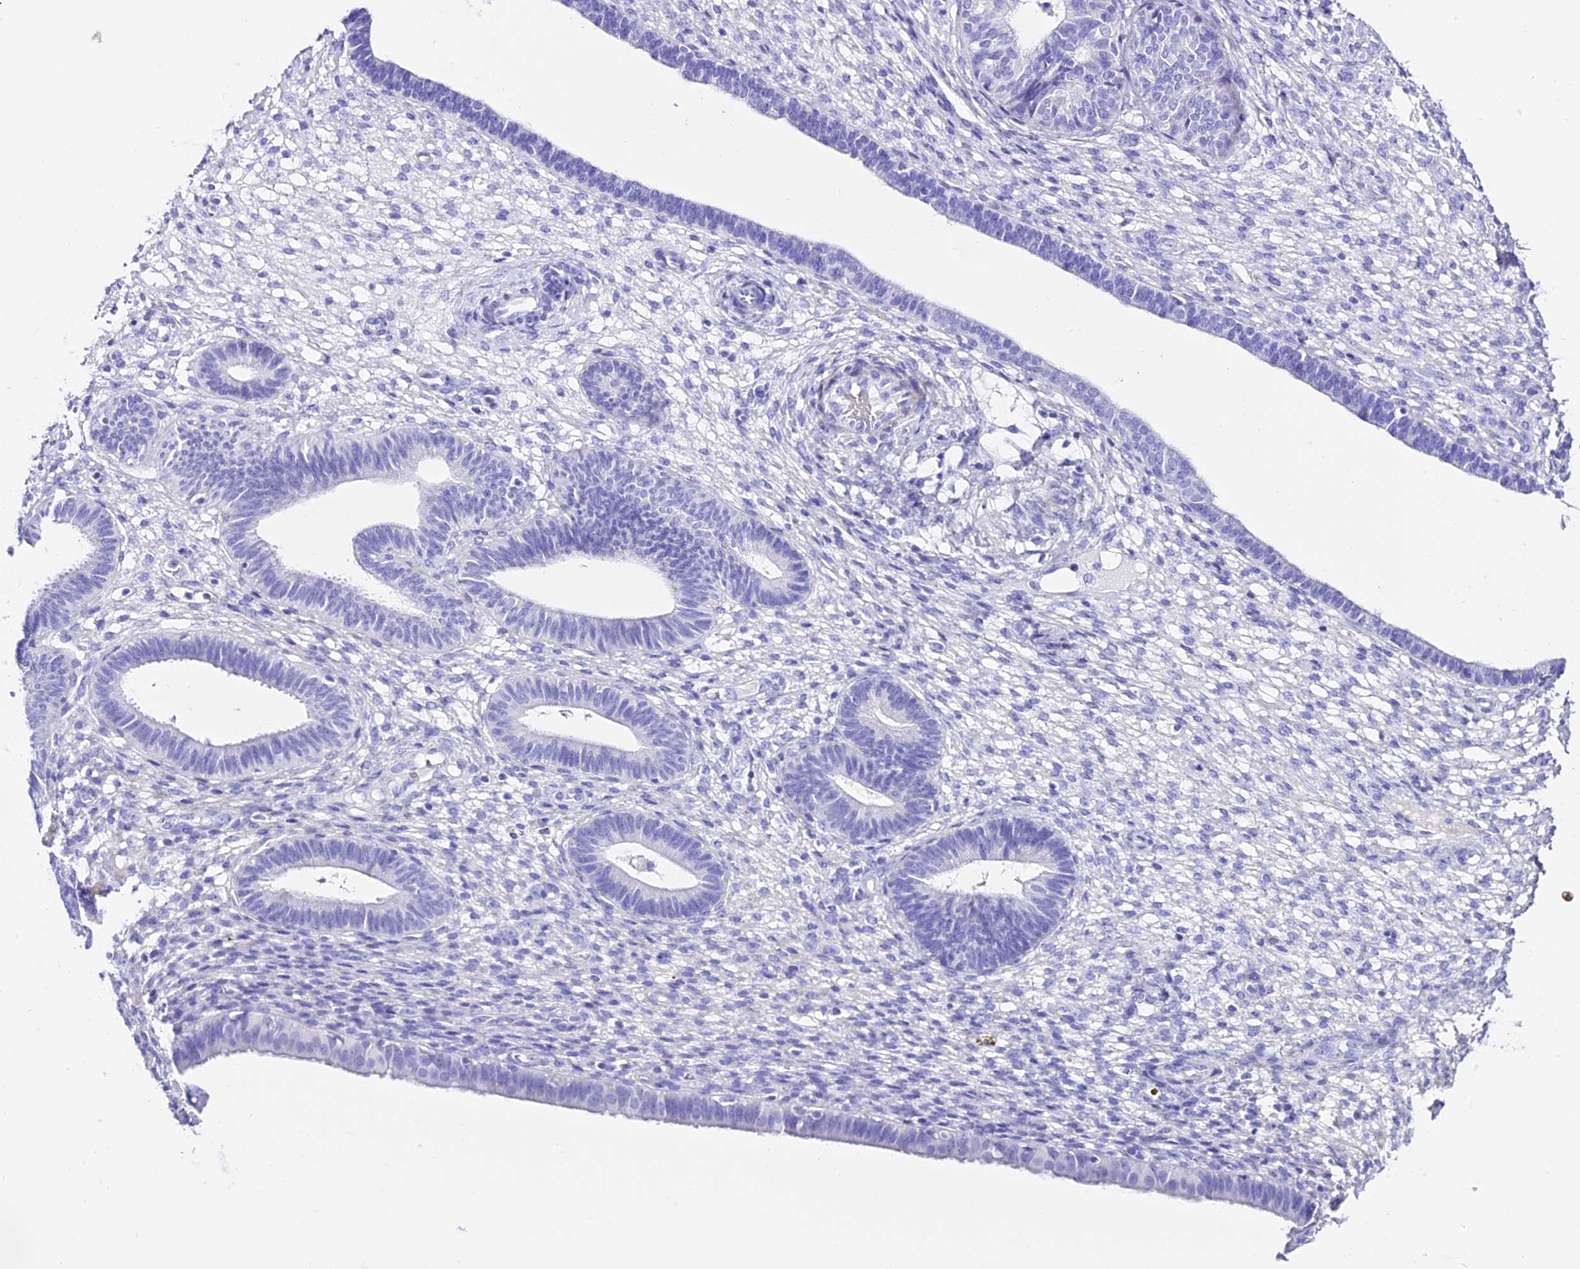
{"staining": {"intensity": "negative", "quantity": "none", "location": "none"}, "tissue": "endometrium", "cell_type": "Cells in endometrial stroma", "image_type": "normal", "snomed": [{"axis": "morphology", "description": "Normal tissue, NOS"}, {"axis": "topography", "description": "Endometrium"}], "caption": "Cells in endometrial stroma show no significant positivity in normal endometrium. (Brightfield microscopy of DAB IHC at high magnification).", "gene": "TRMT44", "patient": {"sex": "female", "age": 61}}